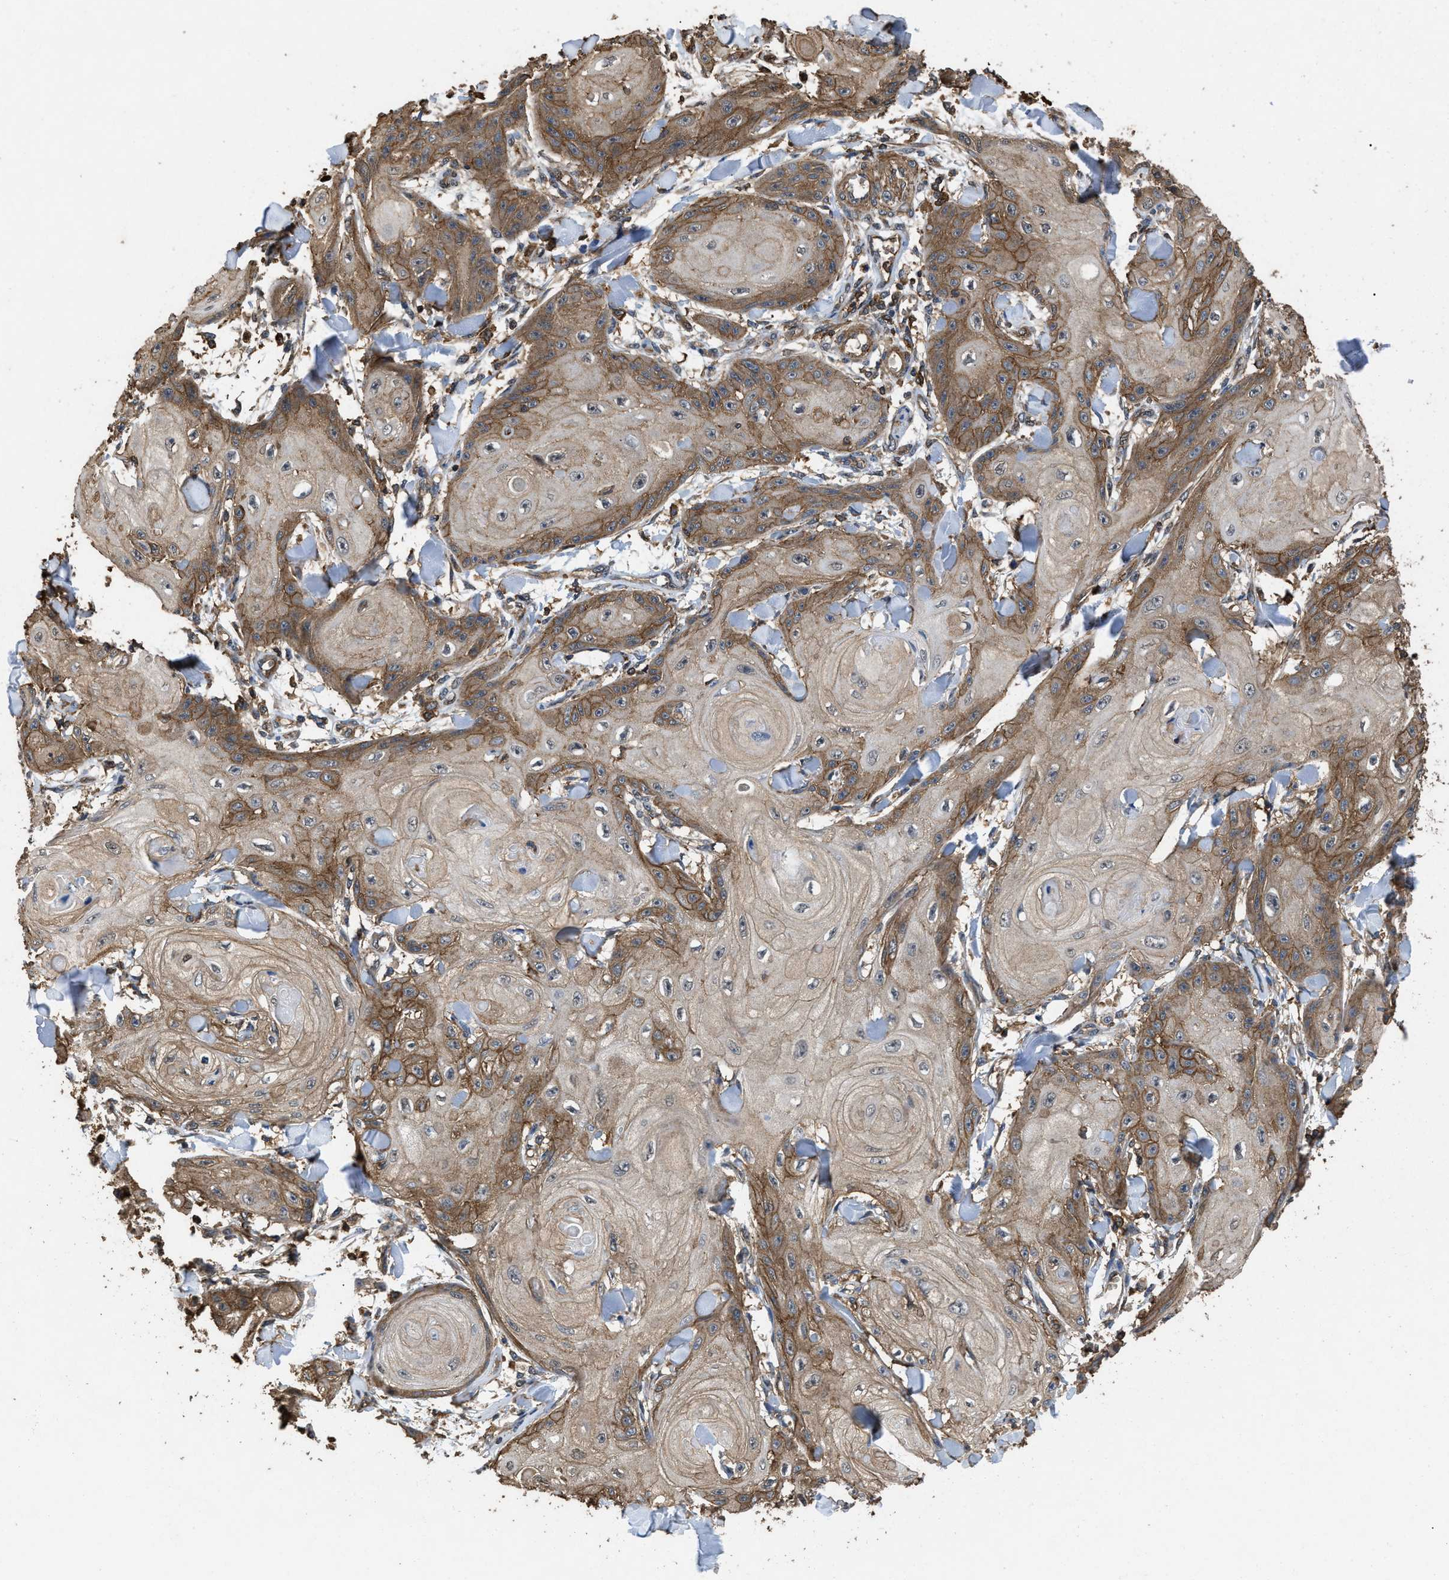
{"staining": {"intensity": "moderate", "quantity": ">75%", "location": "cytoplasmic/membranous"}, "tissue": "skin cancer", "cell_type": "Tumor cells", "image_type": "cancer", "snomed": [{"axis": "morphology", "description": "Squamous cell carcinoma, NOS"}, {"axis": "topography", "description": "Skin"}], "caption": "The micrograph exhibits immunohistochemical staining of skin squamous cell carcinoma. There is moderate cytoplasmic/membranous positivity is appreciated in approximately >75% of tumor cells.", "gene": "LINGO2", "patient": {"sex": "male", "age": 74}}